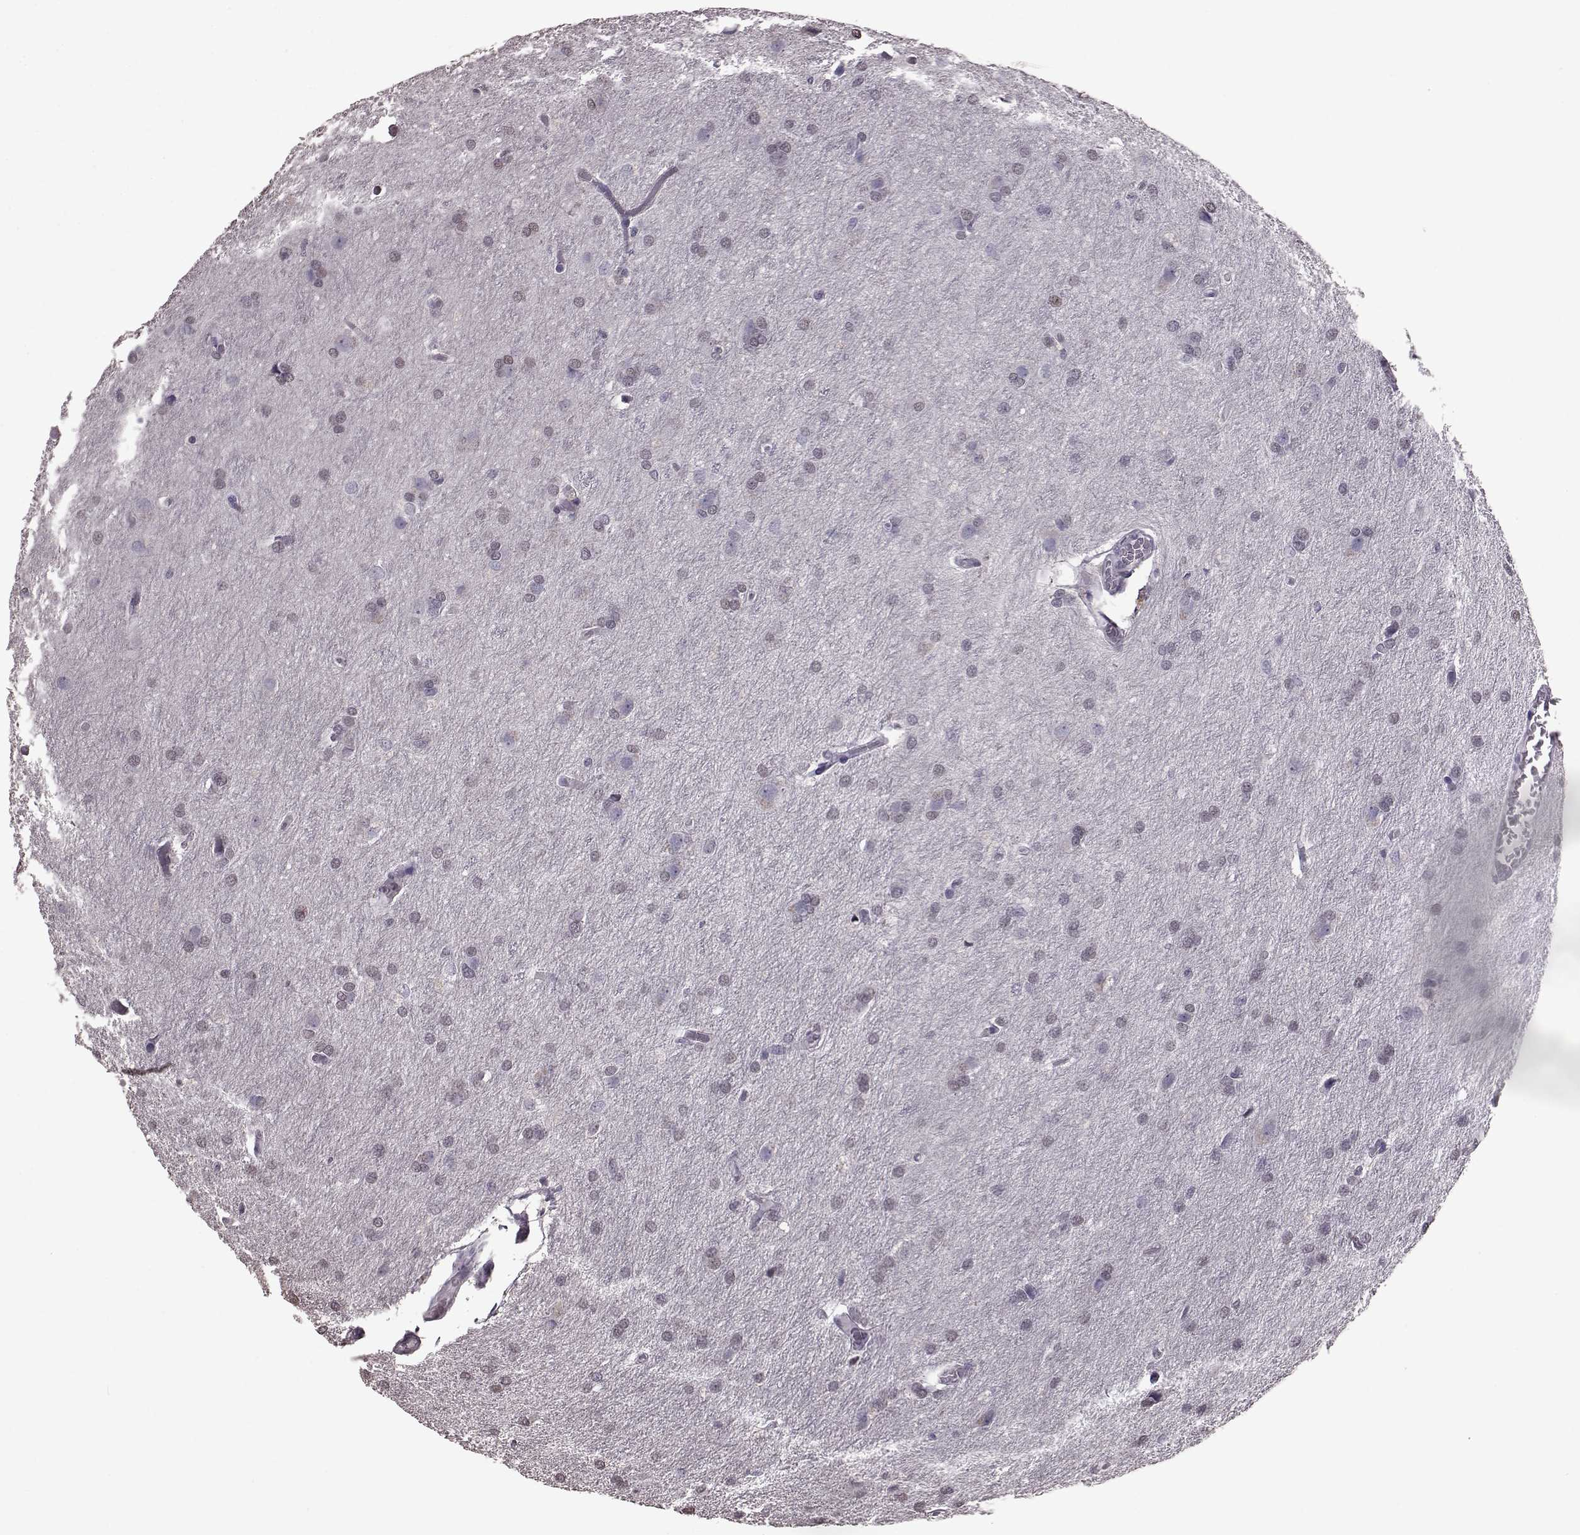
{"staining": {"intensity": "negative", "quantity": "none", "location": "none"}, "tissue": "glioma", "cell_type": "Tumor cells", "image_type": "cancer", "snomed": [{"axis": "morphology", "description": "Glioma, malignant, High grade"}, {"axis": "topography", "description": "Brain"}], "caption": "A histopathology image of glioma stained for a protein shows no brown staining in tumor cells.", "gene": "TSKS", "patient": {"sex": "male", "age": 68}}